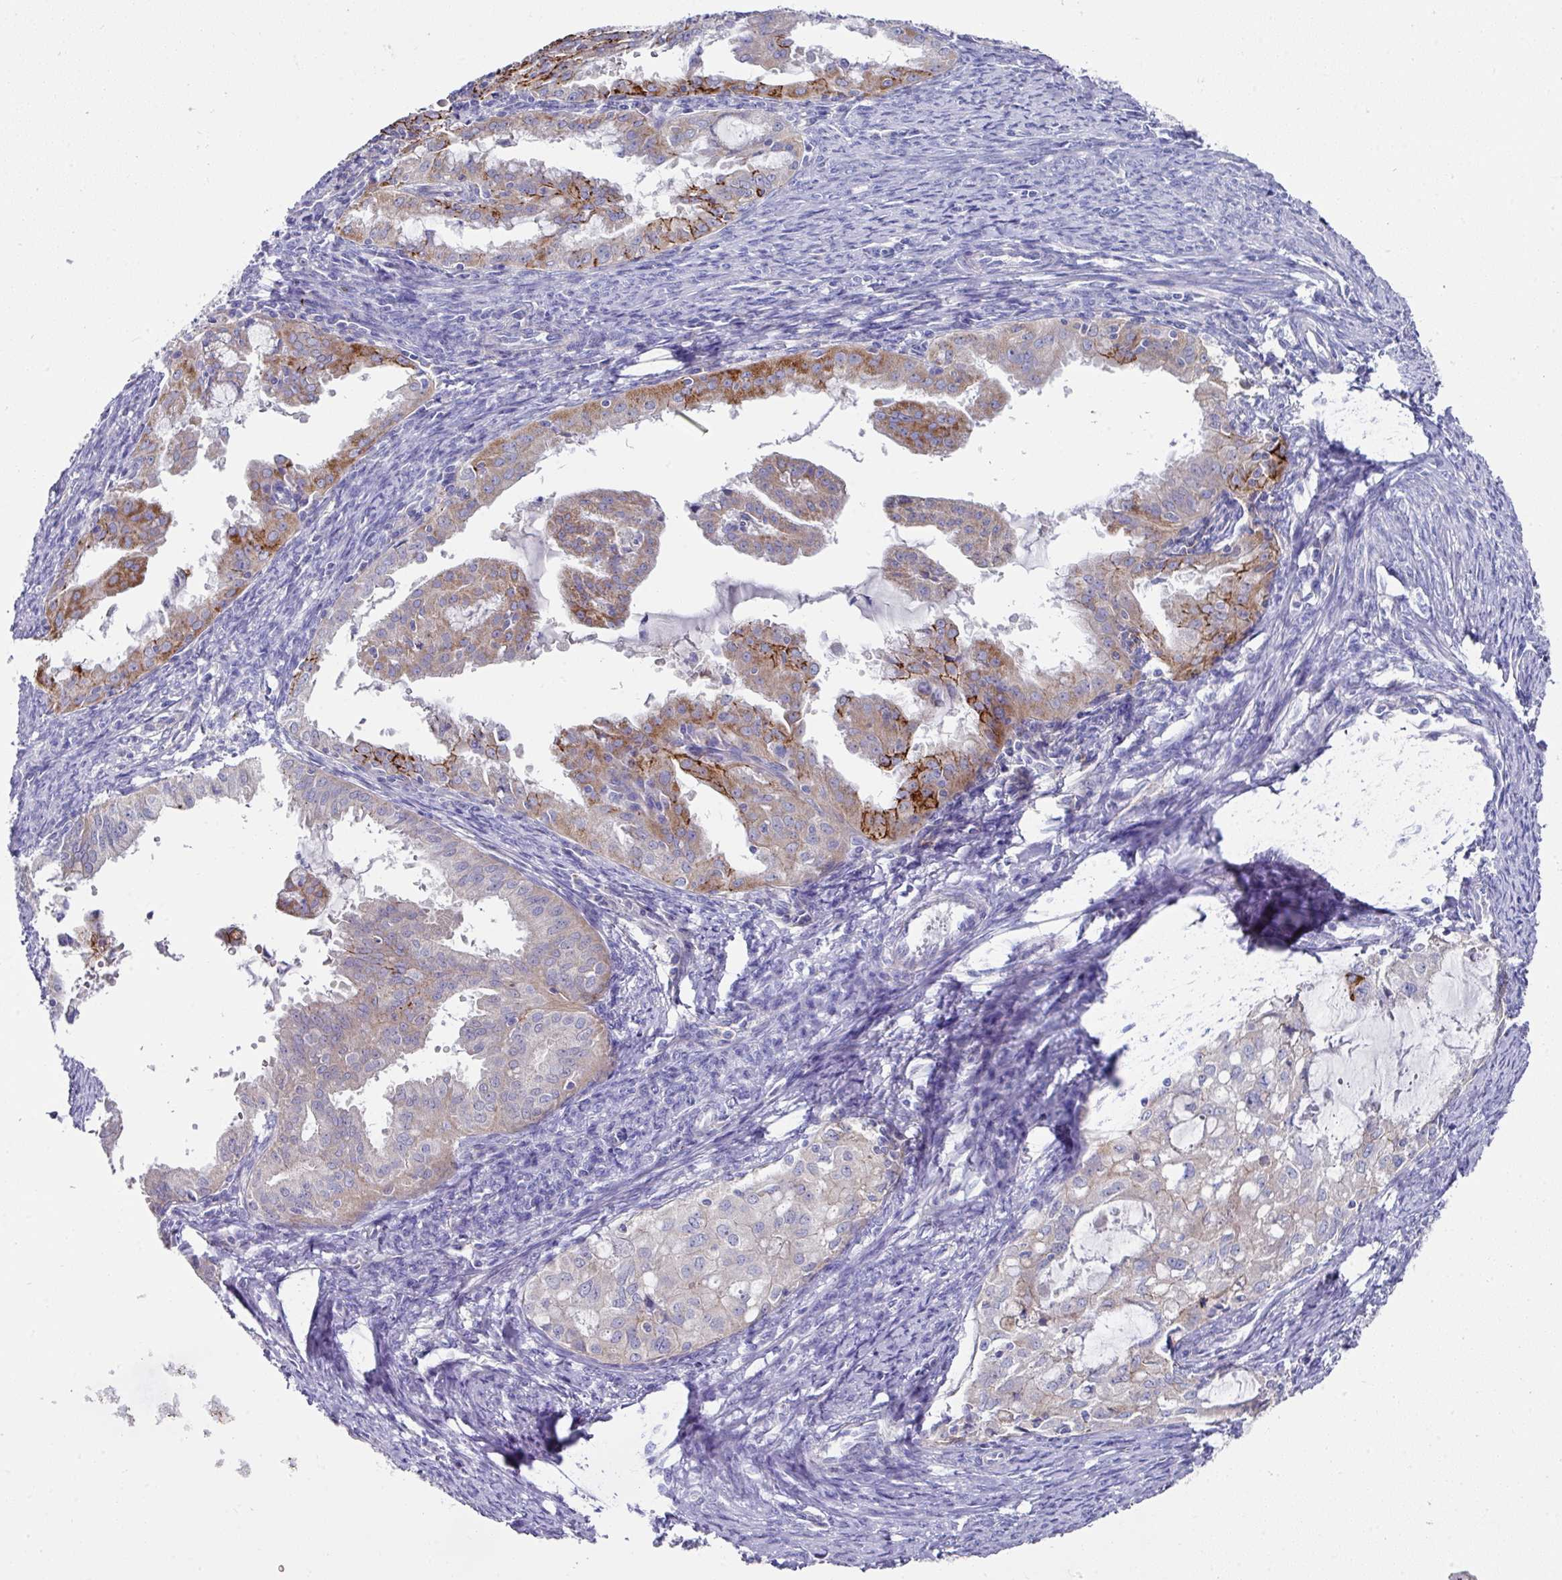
{"staining": {"intensity": "moderate", "quantity": "<25%", "location": "cytoplasmic/membranous"}, "tissue": "endometrial cancer", "cell_type": "Tumor cells", "image_type": "cancer", "snomed": [{"axis": "morphology", "description": "Adenocarcinoma, NOS"}, {"axis": "topography", "description": "Endometrium"}], "caption": "High-magnification brightfield microscopy of endometrial cancer stained with DAB (3,3'-diaminobenzidine) (brown) and counterstained with hematoxylin (blue). tumor cells exhibit moderate cytoplasmic/membranous positivity is seen in about<25% of cells.", "gene": "CLDN1", "patient": {"sex": "female", "age": 70}}